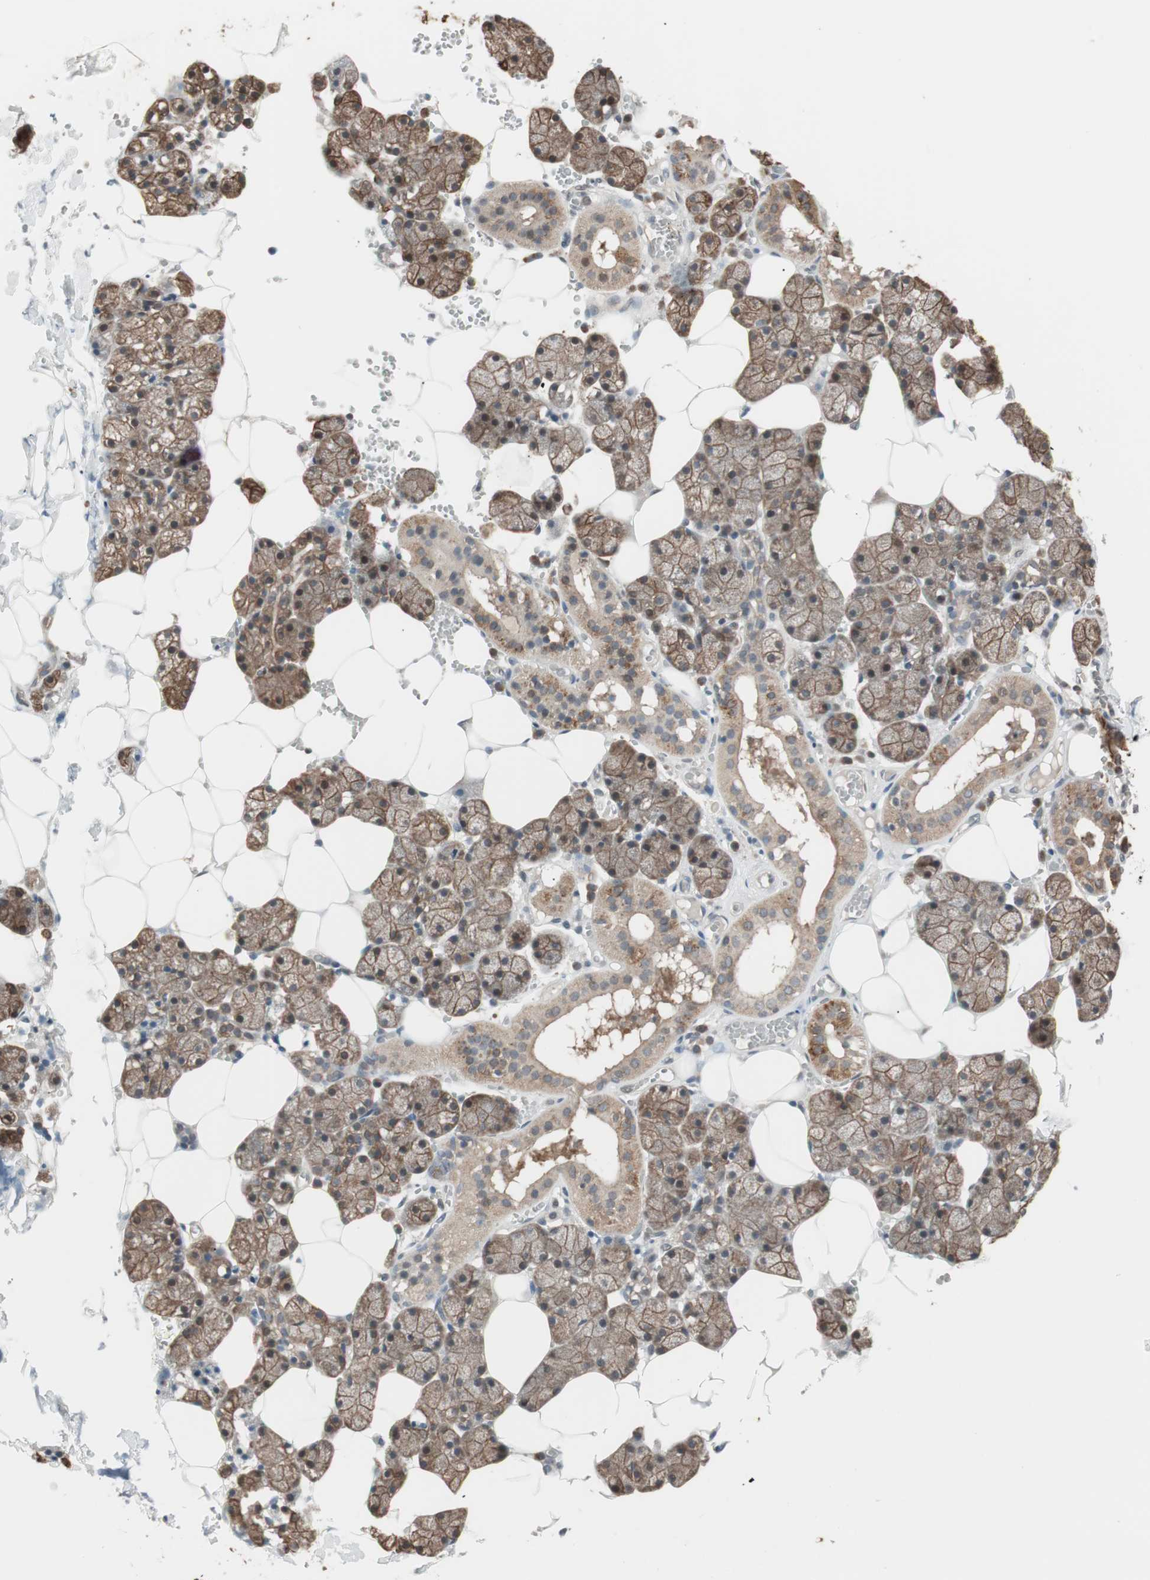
{"staining": {"intensity": "moderate", "quantity": ">75%", "location": "cytoplasmic/membranous"}, "tissue": "salivary gland", "cell_type": "Glandular cells", "image_type": "normal", "snomed": [{"axis": "morphology", "description": "Normal tissue, NOS"}, {"axis": "topography", "description": "Salivary gland"}], "caption": "Salivary gland was stained to show a protein in brown. There is medium levels of moderate cytoplasmic/membranous positivity in approximately >75% of glandular cells.", "gene": "FBXO5", "patient": {"sex": "male", "age": 62}}